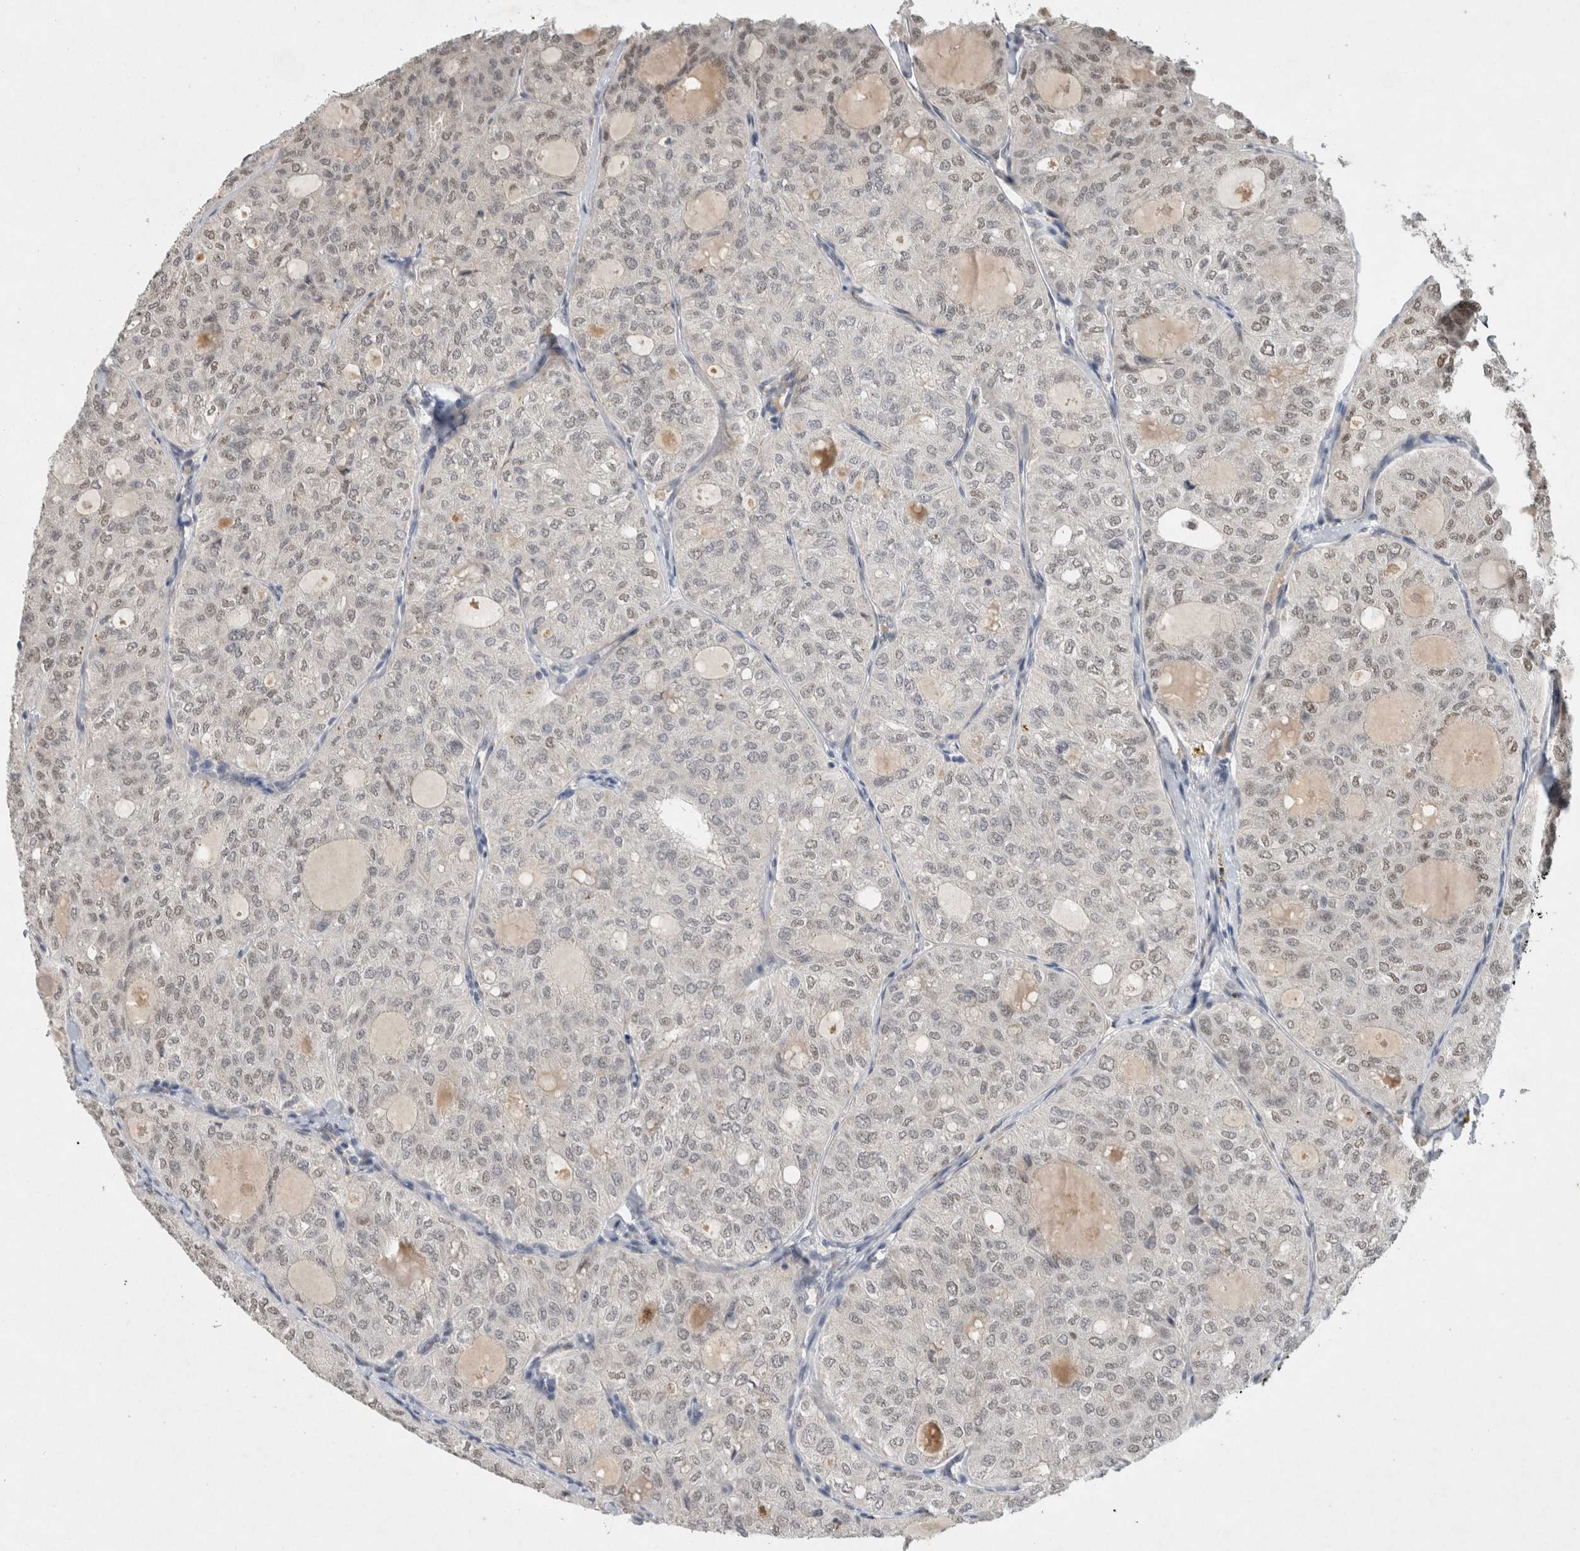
{"staining": {"intensity": "weak", "quantity": ">75%", "location": "nuclear"}, "tissue": "thyroid cancer", "cell_type": "Tumor cells", "image_type": "cancer", "snomed": [{"axis": "morphology", "description": "Follicular adenoma carcinoma, NOS"}, {"axis": "topography", "description": "Thyroid gland"}], "caption": "A photomicrograph showing weak nuclear expression in about >75% of tumor cells in thyroid cancer (follicular adenoma carcinoma), as visualized by brown immunohistochemical staining.", "gene": "DDX42", "patient": {"sex": "male", "age": 75}}